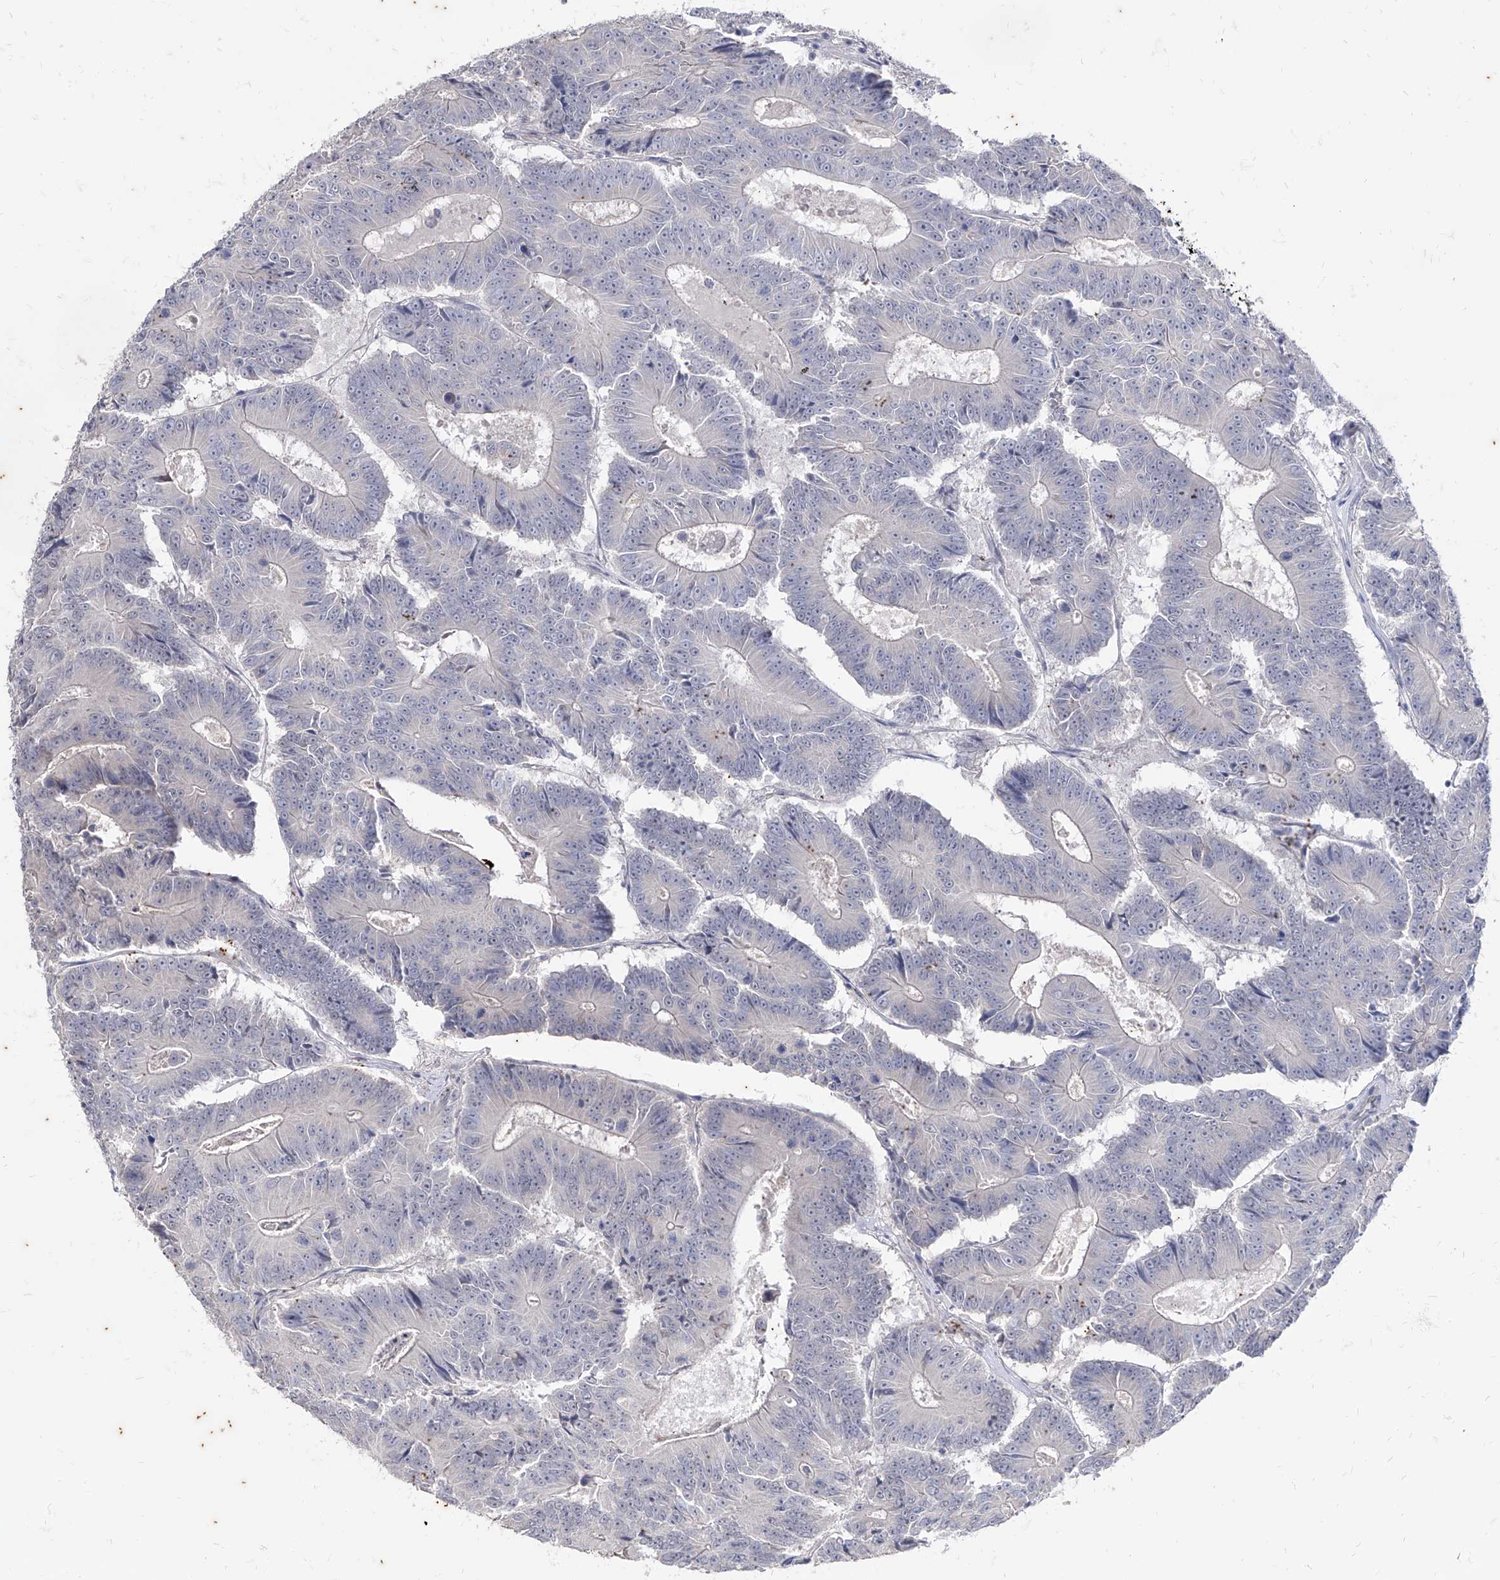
{"staining": {"intensity": "negative", "quantity": "none", "location": "none"}, "tissue": "colorectal cancer", "cell_type": "Tumor cells", "image_type": "cancer", "snomed": [{"axis": "morphology", "description": "Adenocarcinoma, NOS"}, {"axis": "topography", "description": "Colon"}], "caption": "This is an IHC photomicrograph of human colorectal cancer. There is no expression in tumor cells.", "gene": "PHF20L1", "patient": {"sex": "male", "age": 83}}